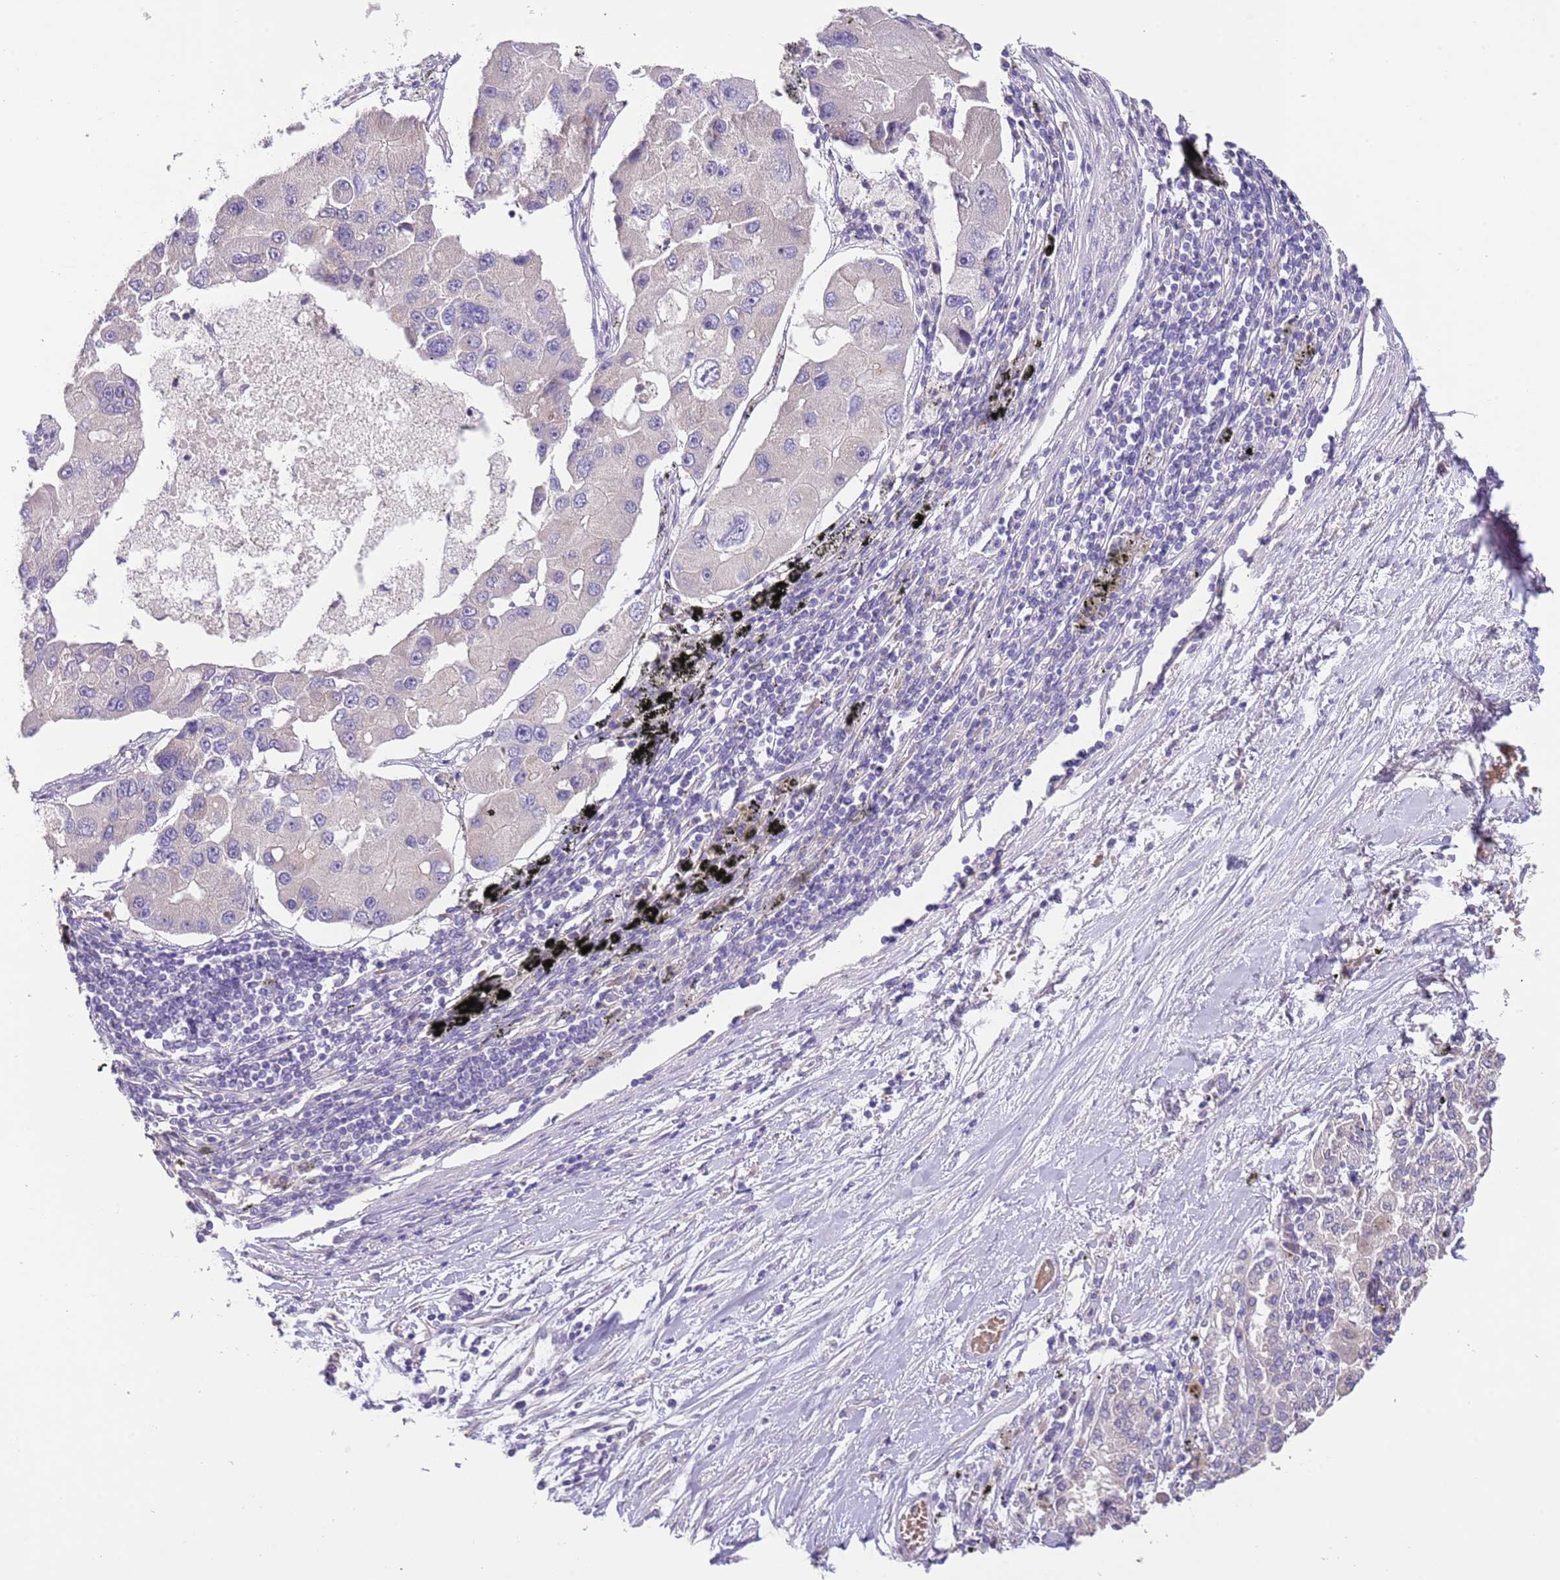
{"staining": {"intensity": "negative", "quantity": "none", "location": "none"}, "tissue": "lung cancer", "cell_type": "Tumor cells", "image_type": "cancer", "snomed": [{"axis": "morphology", "description": "Adenocarcinoma, NOS"}, {"axis": "topography", "description": "Lung"}], "caption": "This is an immunohistochemistry (IHC) image of human lung cancer (adenocarcinoma). There is no positivity in tumor cells.", "gene": "ZNF658", "patient": {"sex": "female", "age": 54}}